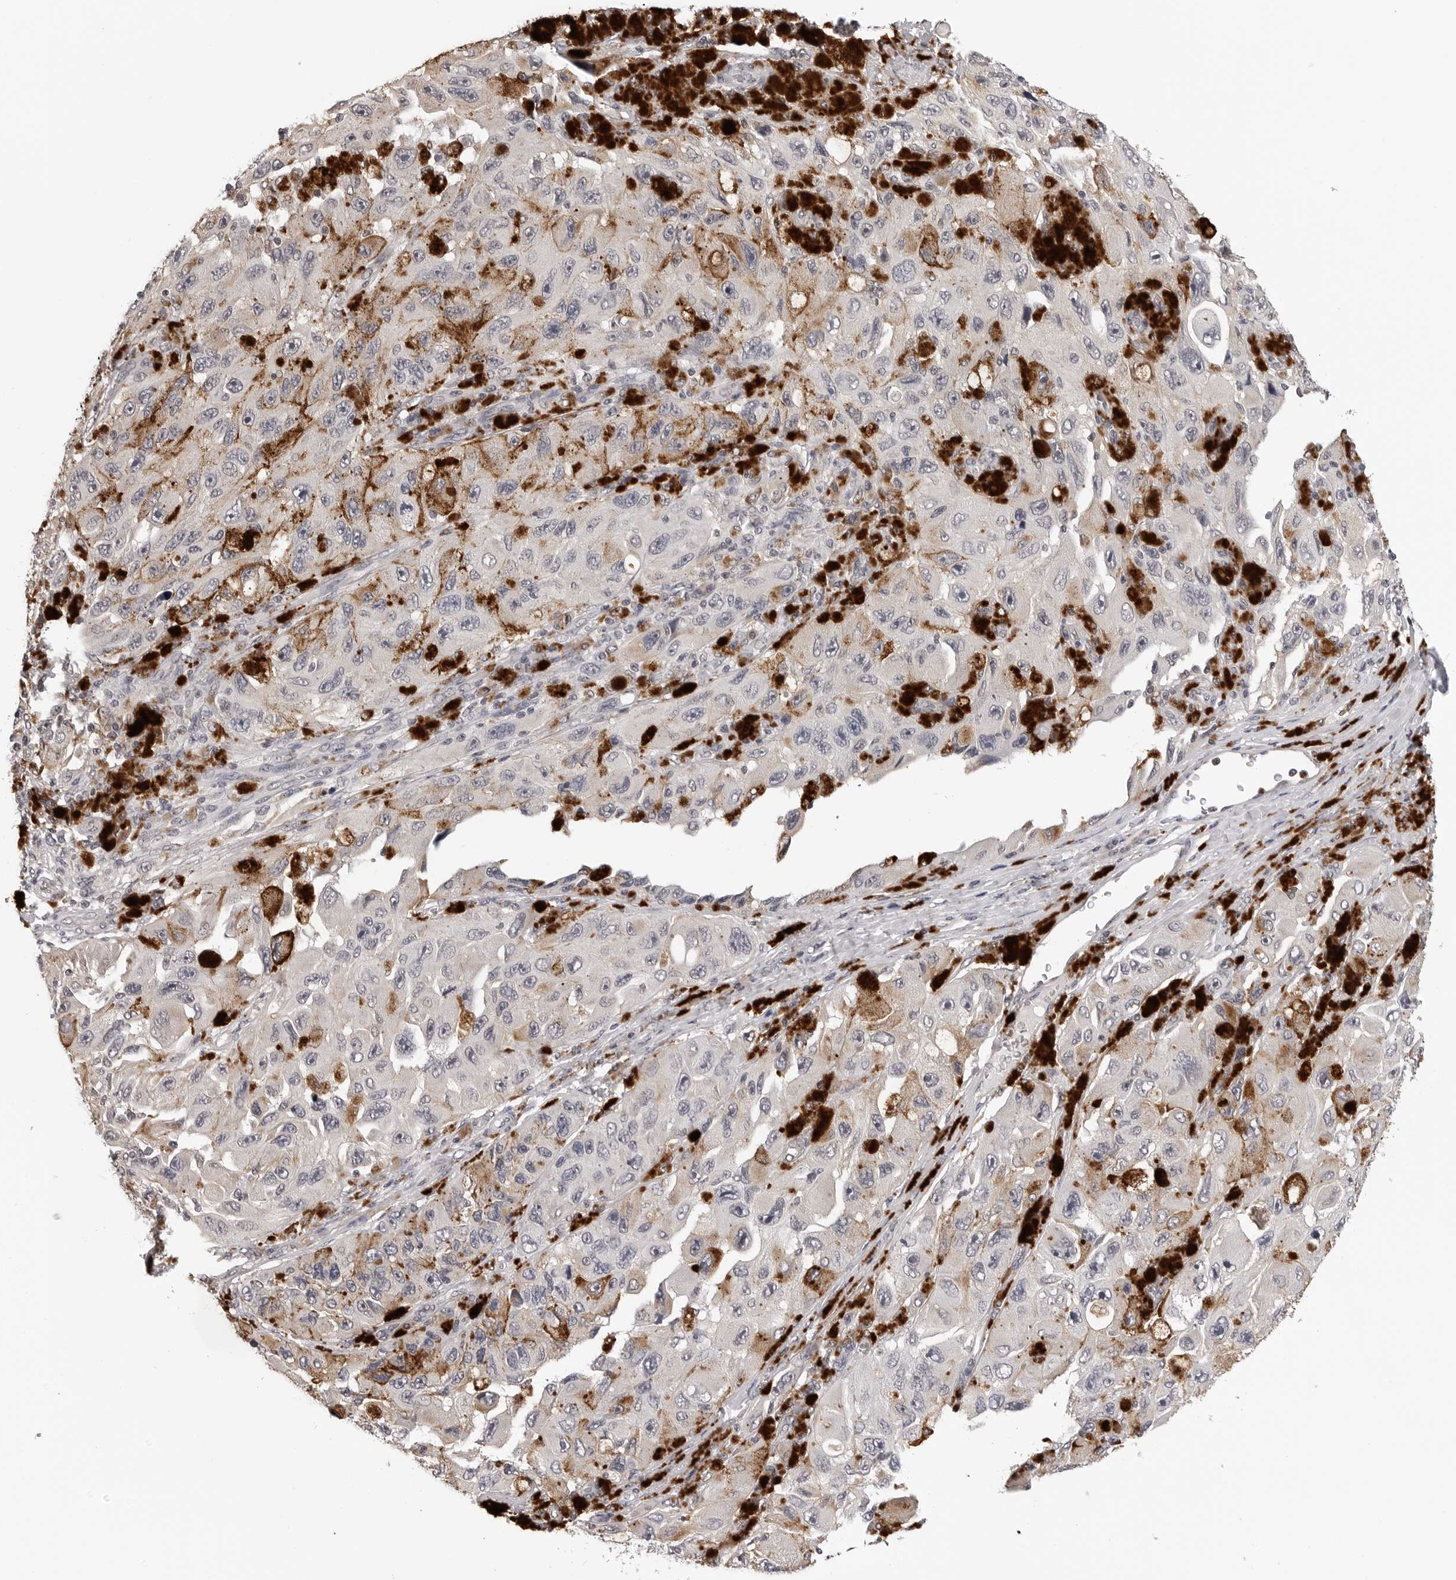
{"staining": {"intensity": "negative", "quantity": "none", "location": "none"}, "tissue": "melanoma", "cell_type": "Tumor cells", "image_type": "cancer", "snomed": [{"axis": "morphology", "description": "Malignant melanoma, NOS"}, {"axis": "topography", "description": "Skin"}], "caption": "Photomicrograph shows no significant protein positivity in tumor cells of melanoma.", "gene": "TRMT13", "patient": {"sex": "female", "age": 73}}